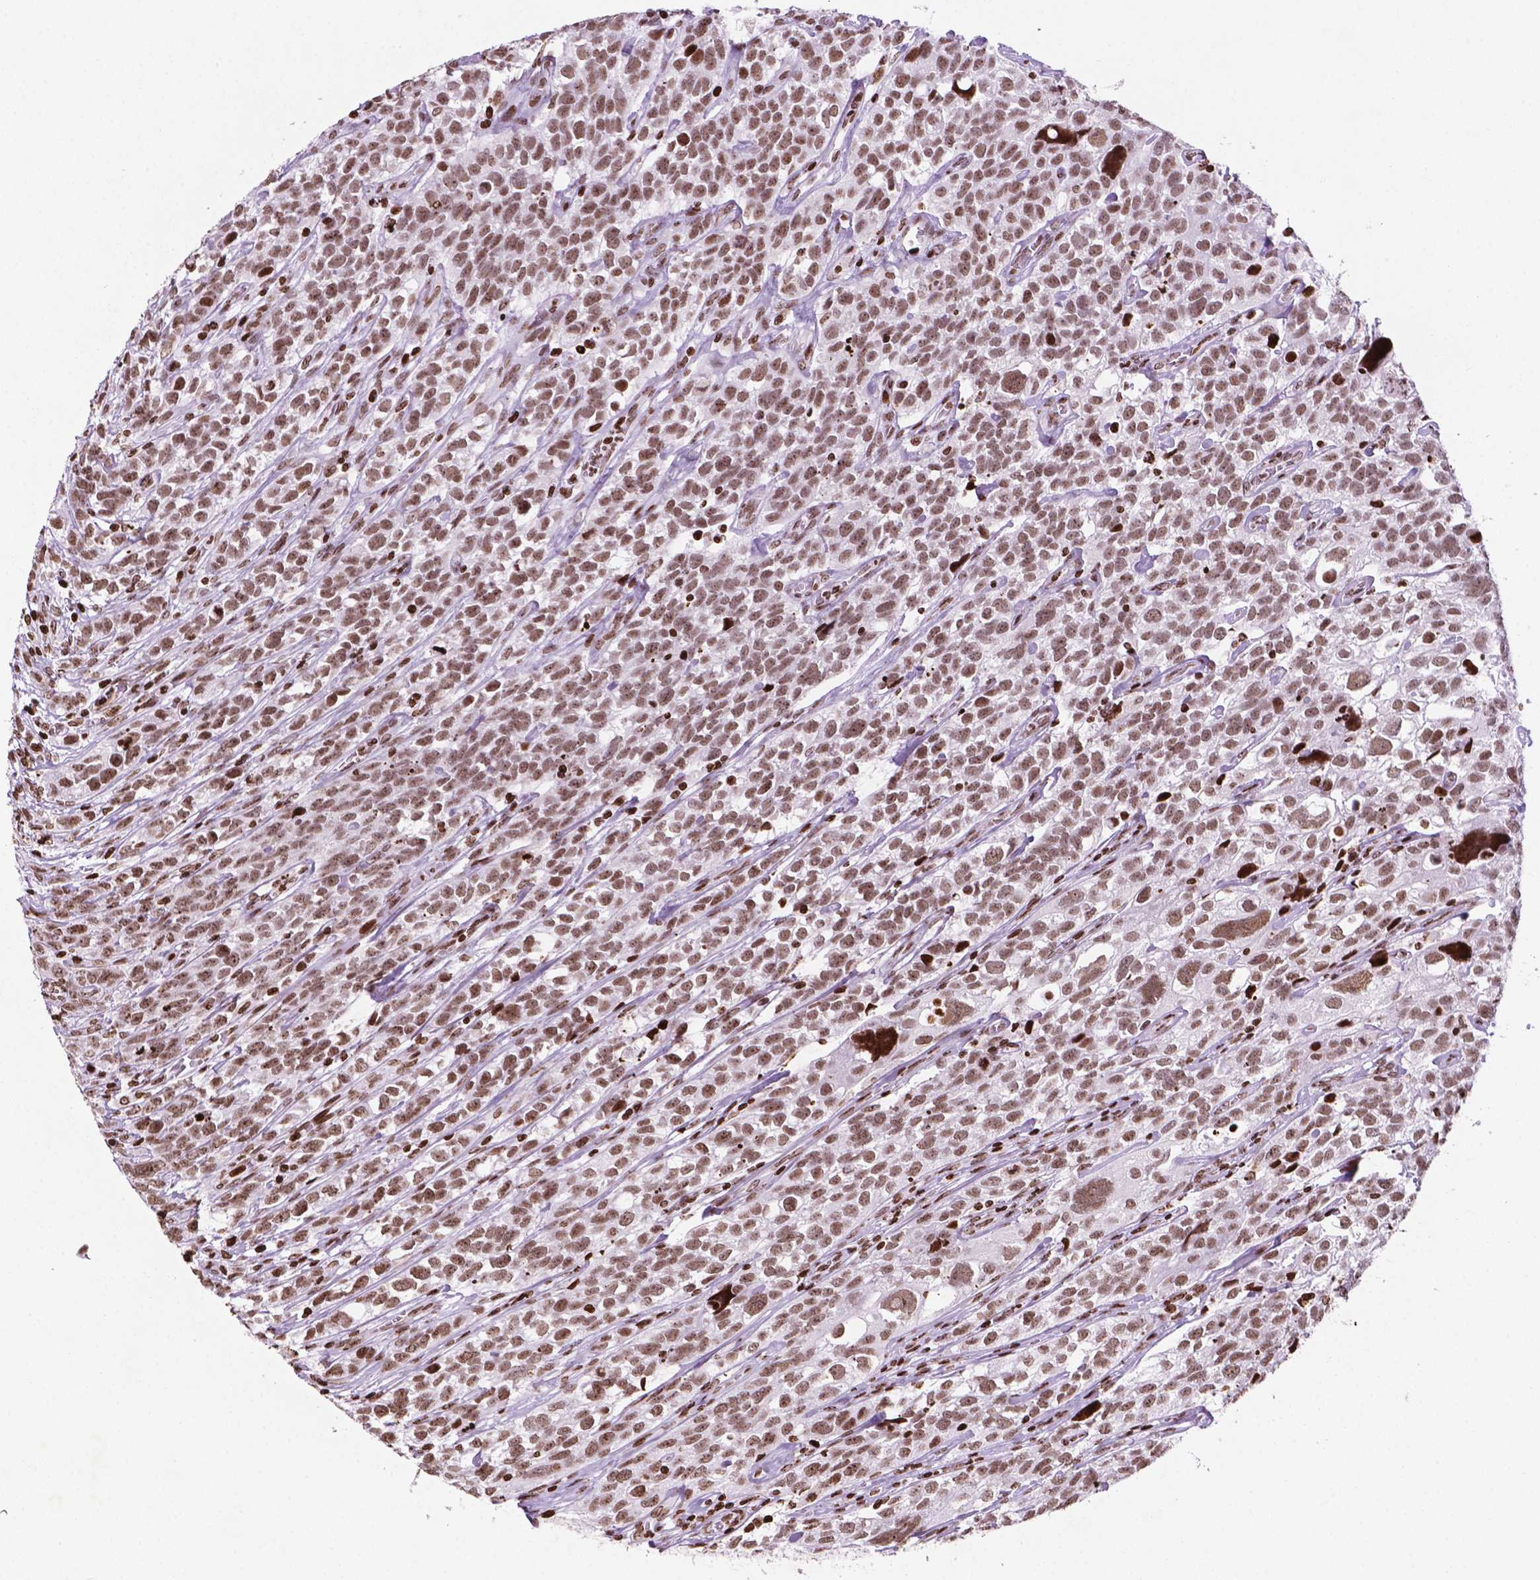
{"staining": {"intensity": "moderate", "quantity": ">75%", "location": "nuclear"}, "tissue": "urothelial cancer", "cell_type": "Tumor cells", "image_type": "cancer", "snomed": [{"axis": "morphology", "description": "Urothelial carcinoma, High grade"}, {"axis": "topography", "description": "Urinary bladder"}], "caption": "Immunohistochemical staining of urothelial carcinoma (high-grade) shows medium levels of moderate nuclear protein expression in approximately >75% of tumor cells.", "gene": "TMEM250", "patient": {"sex": "female", "age": 58}}